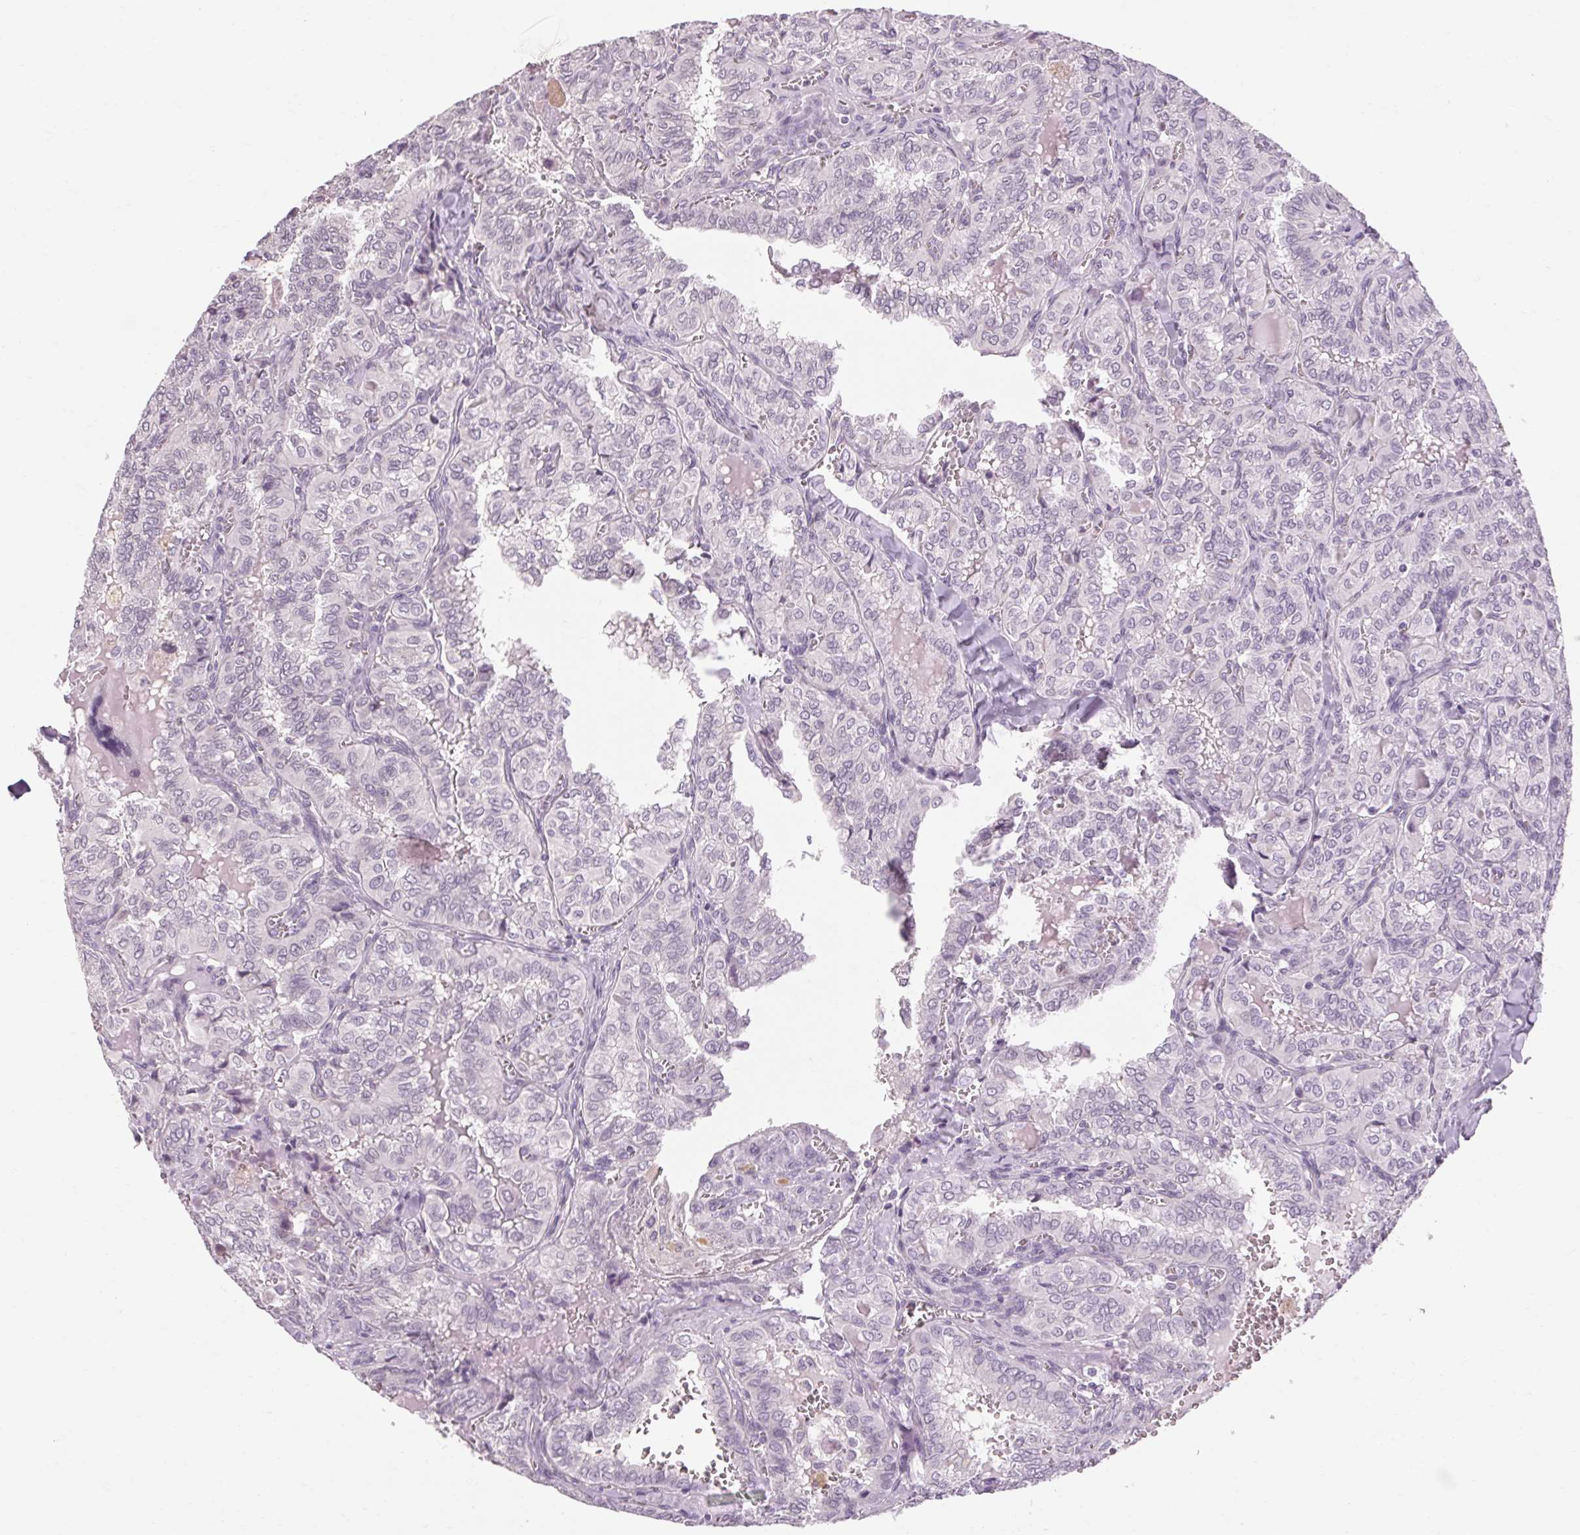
{"staining": {"intensity": "negative", "quantity": "none", "location": "none"}, "tissue": "thyroid cancer", "cell_type": "Tumor cells", "image_type": "cancer", "snomed": [{"axis": "morphology", "description": "Papillary adenocarcinoma, NOS"}, {"axis": "topography", "description": "Thyroid gland"}], "caption": "Immunohistochemistry image of neoplastic tissue: thyroid cancer (papillary adenocarcinoma) stained with DAB exhibits no significant protein positivity in tumor cells. Nuclei are stained in blue.", "gene": "POMC", "patient": {"sex": "female", "age": 41}}